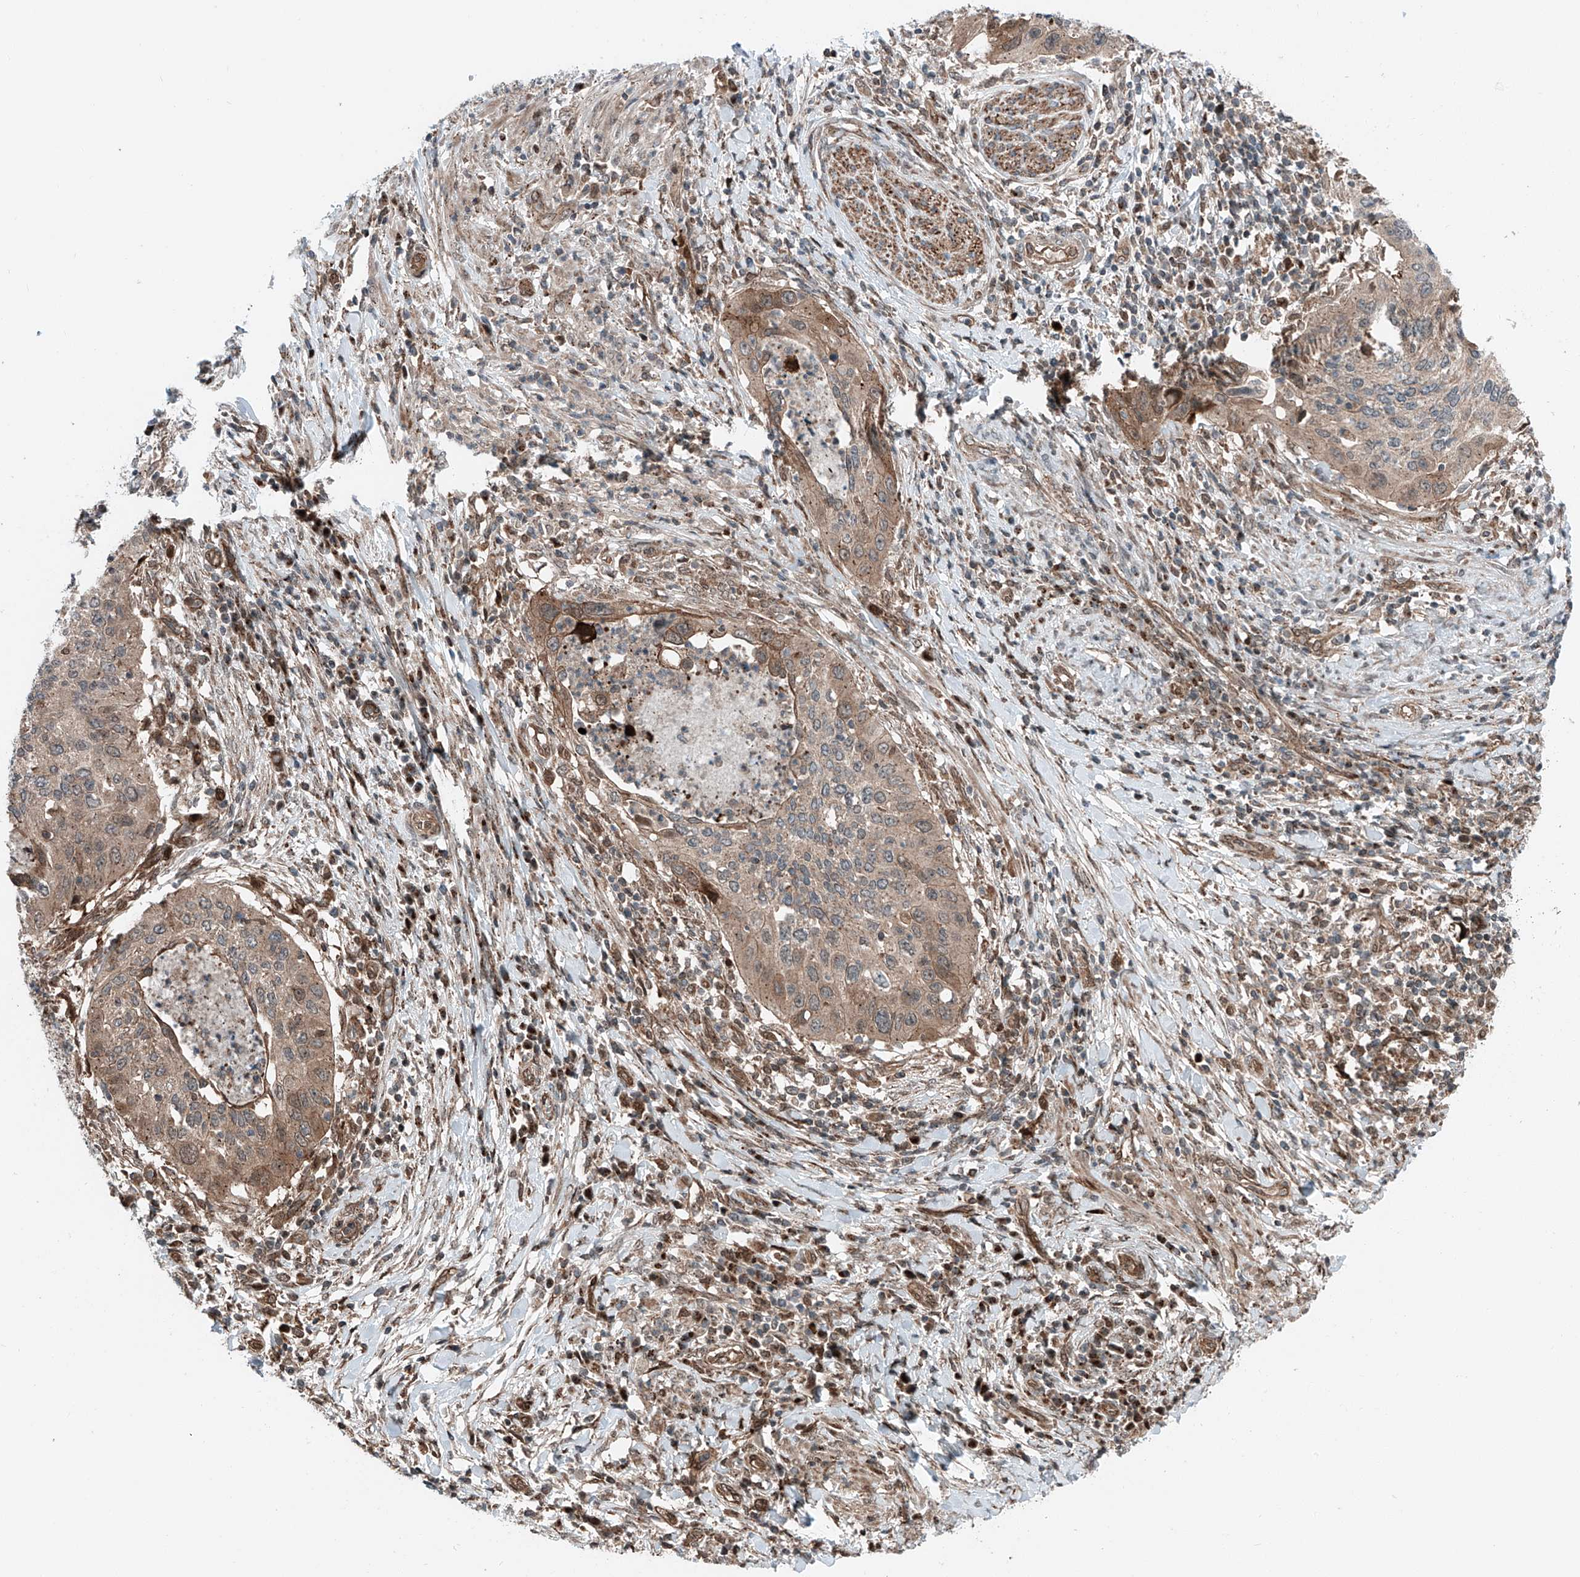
{"staining": {"intensity": "weak", "quantity": "25%-75%", "location": "nuclear"}, "tissue": "cervical cancer", "cell_type": "Tumor cells", "image_type": "cancer", "snomed": [{"axis": "morphology", "description": "Squamous cell carcinoma, NOS"}, {"axis": "topography", "description": "Cervix"}], "caption": "Brown immunohistochemical staining in human cervical squamous cell carcinoma exhibits weak nuclear staining in approximately 25%-75% of tumor cells.", "gene": "USP48", "patient": {"sex": "female", "age": 38}}